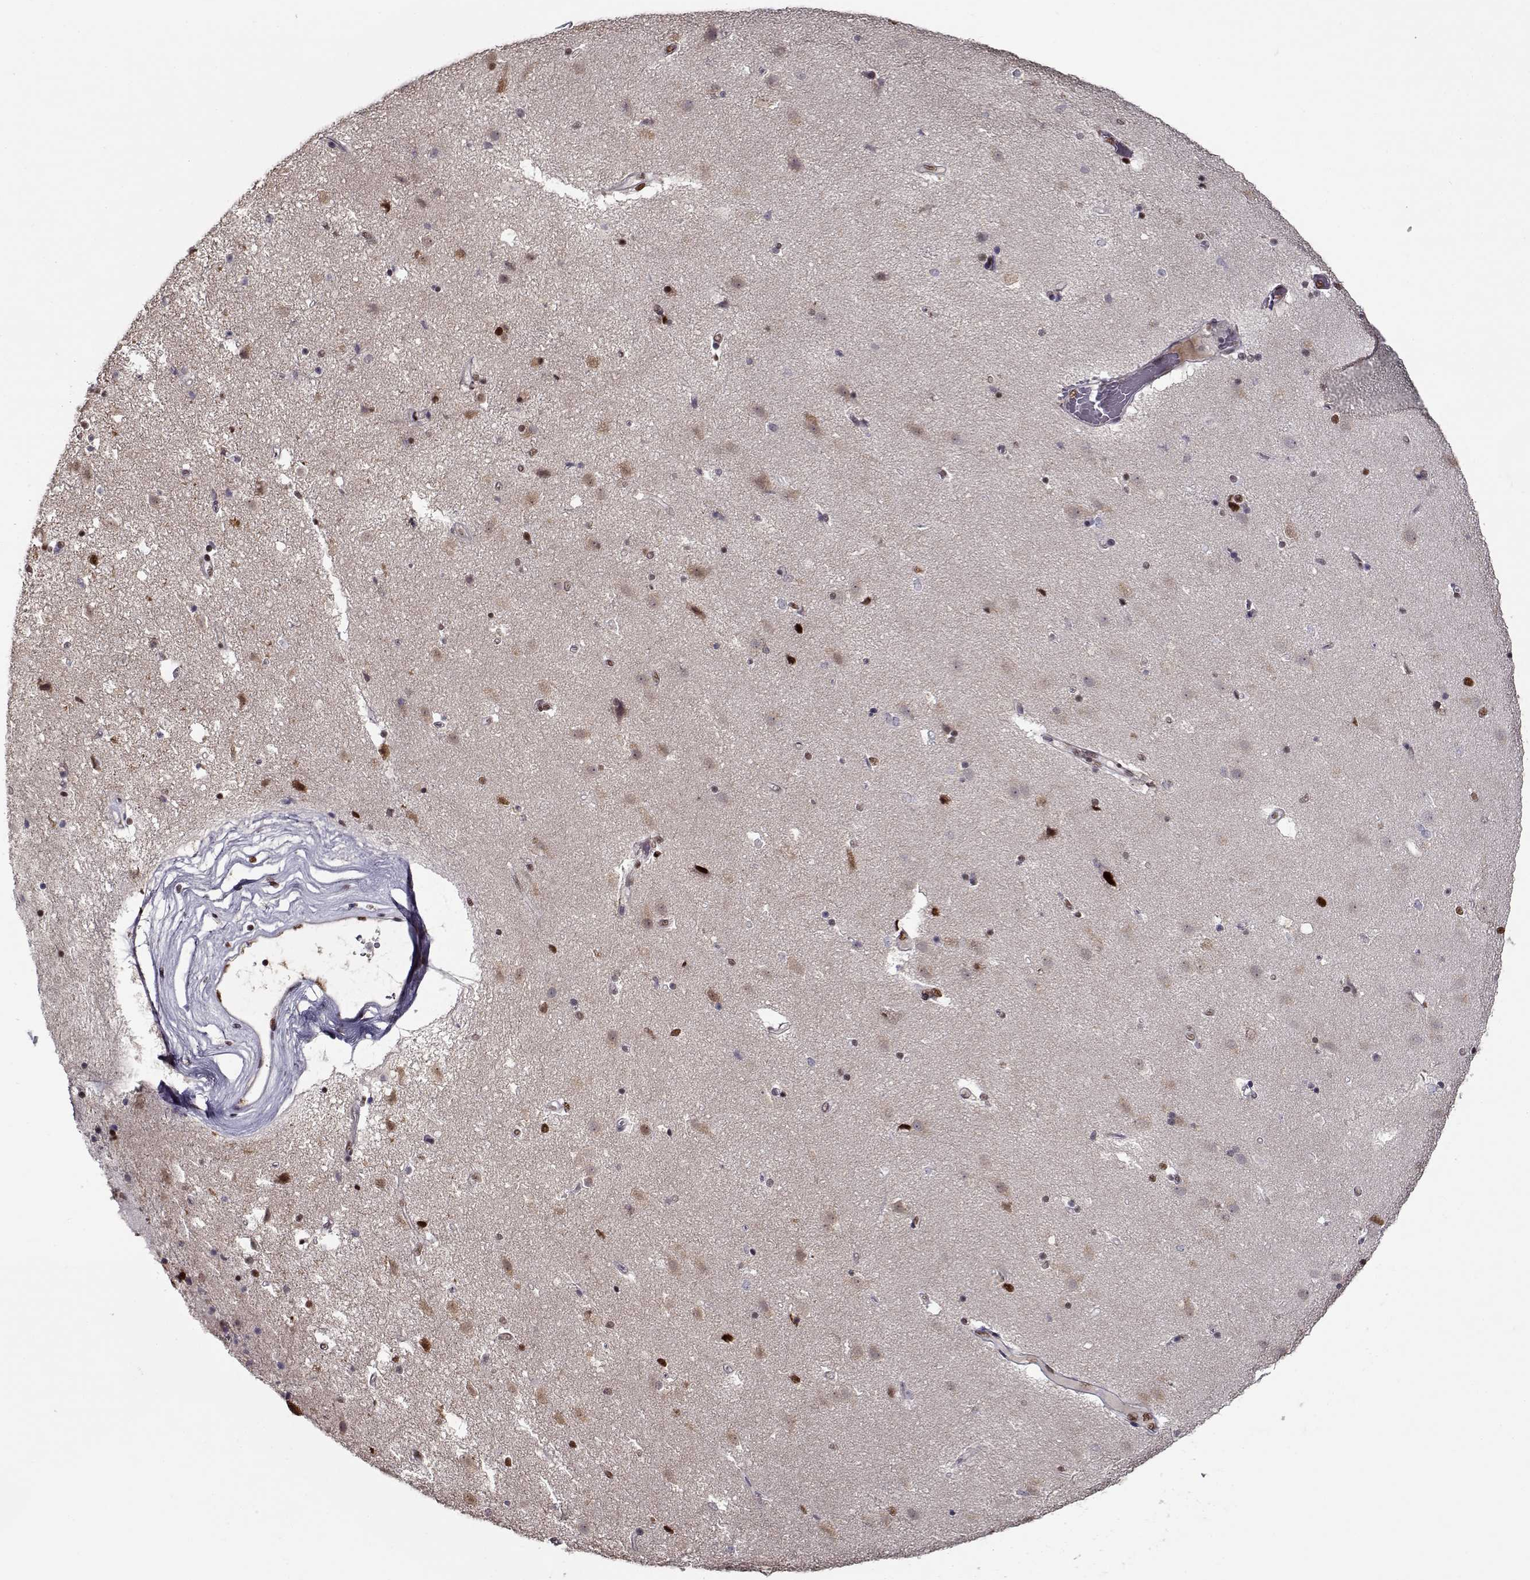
{"staining": {"intensity": "negative", "quantity": "none", "location": "none"}, "tissue": "caudate", "cell_type": "Glial cells", "image_type": "normal", "snomed": [{"axis": "morphology", "description": "Normal tissue, NOS"}, {"axis": "topography", "description": "Lateral ventricle wall"}], "caption": "There is no significant expression in glial cells of caudate. (Brightfield microscopy of DAB IHC at high magnification).", "gene": "PRMT1", "patient": {"sex": "female", "age": 71}}